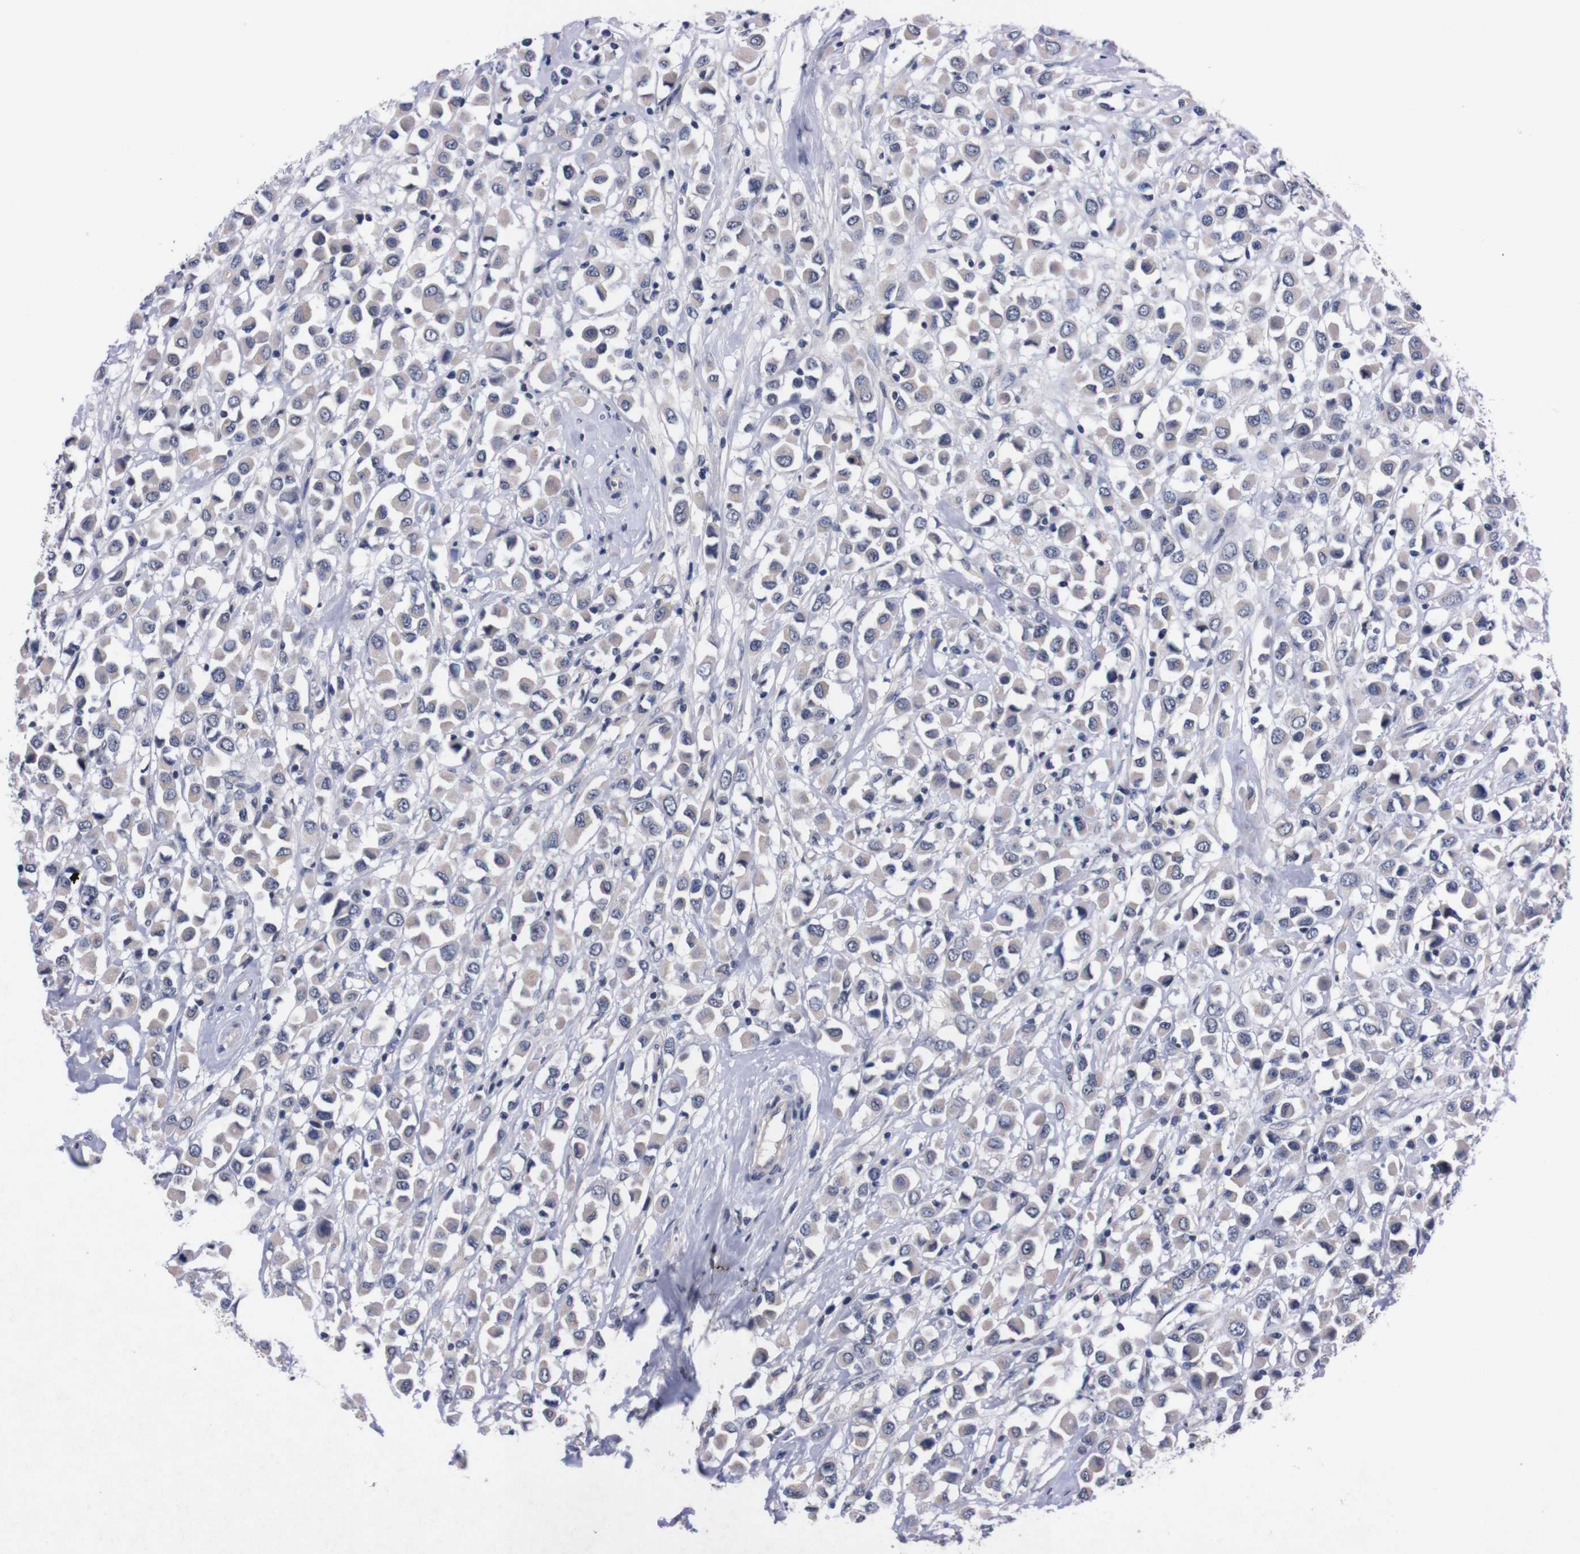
{"staining": {"intensity": "weak", "quantity": ">75%", "location": "cytoplasmic/membranous"}, "tissue": "breast cancer", "cell_type": "Tumor cells", "image_type": "cancer", "snomed": [{"axis": "morphology", "description": "Duct carcinoma"}, {"axis": "topography", "description": "Breast"}], "caption": "Immunohistochemical staining of breast invasive ductal carcinoma reveals weak cytoplasmic/membranous protein positivity in approximately >75% of tumor cells.", "gene": "TNFRSF21", "patient": {"sex": "female", "age": 61}}